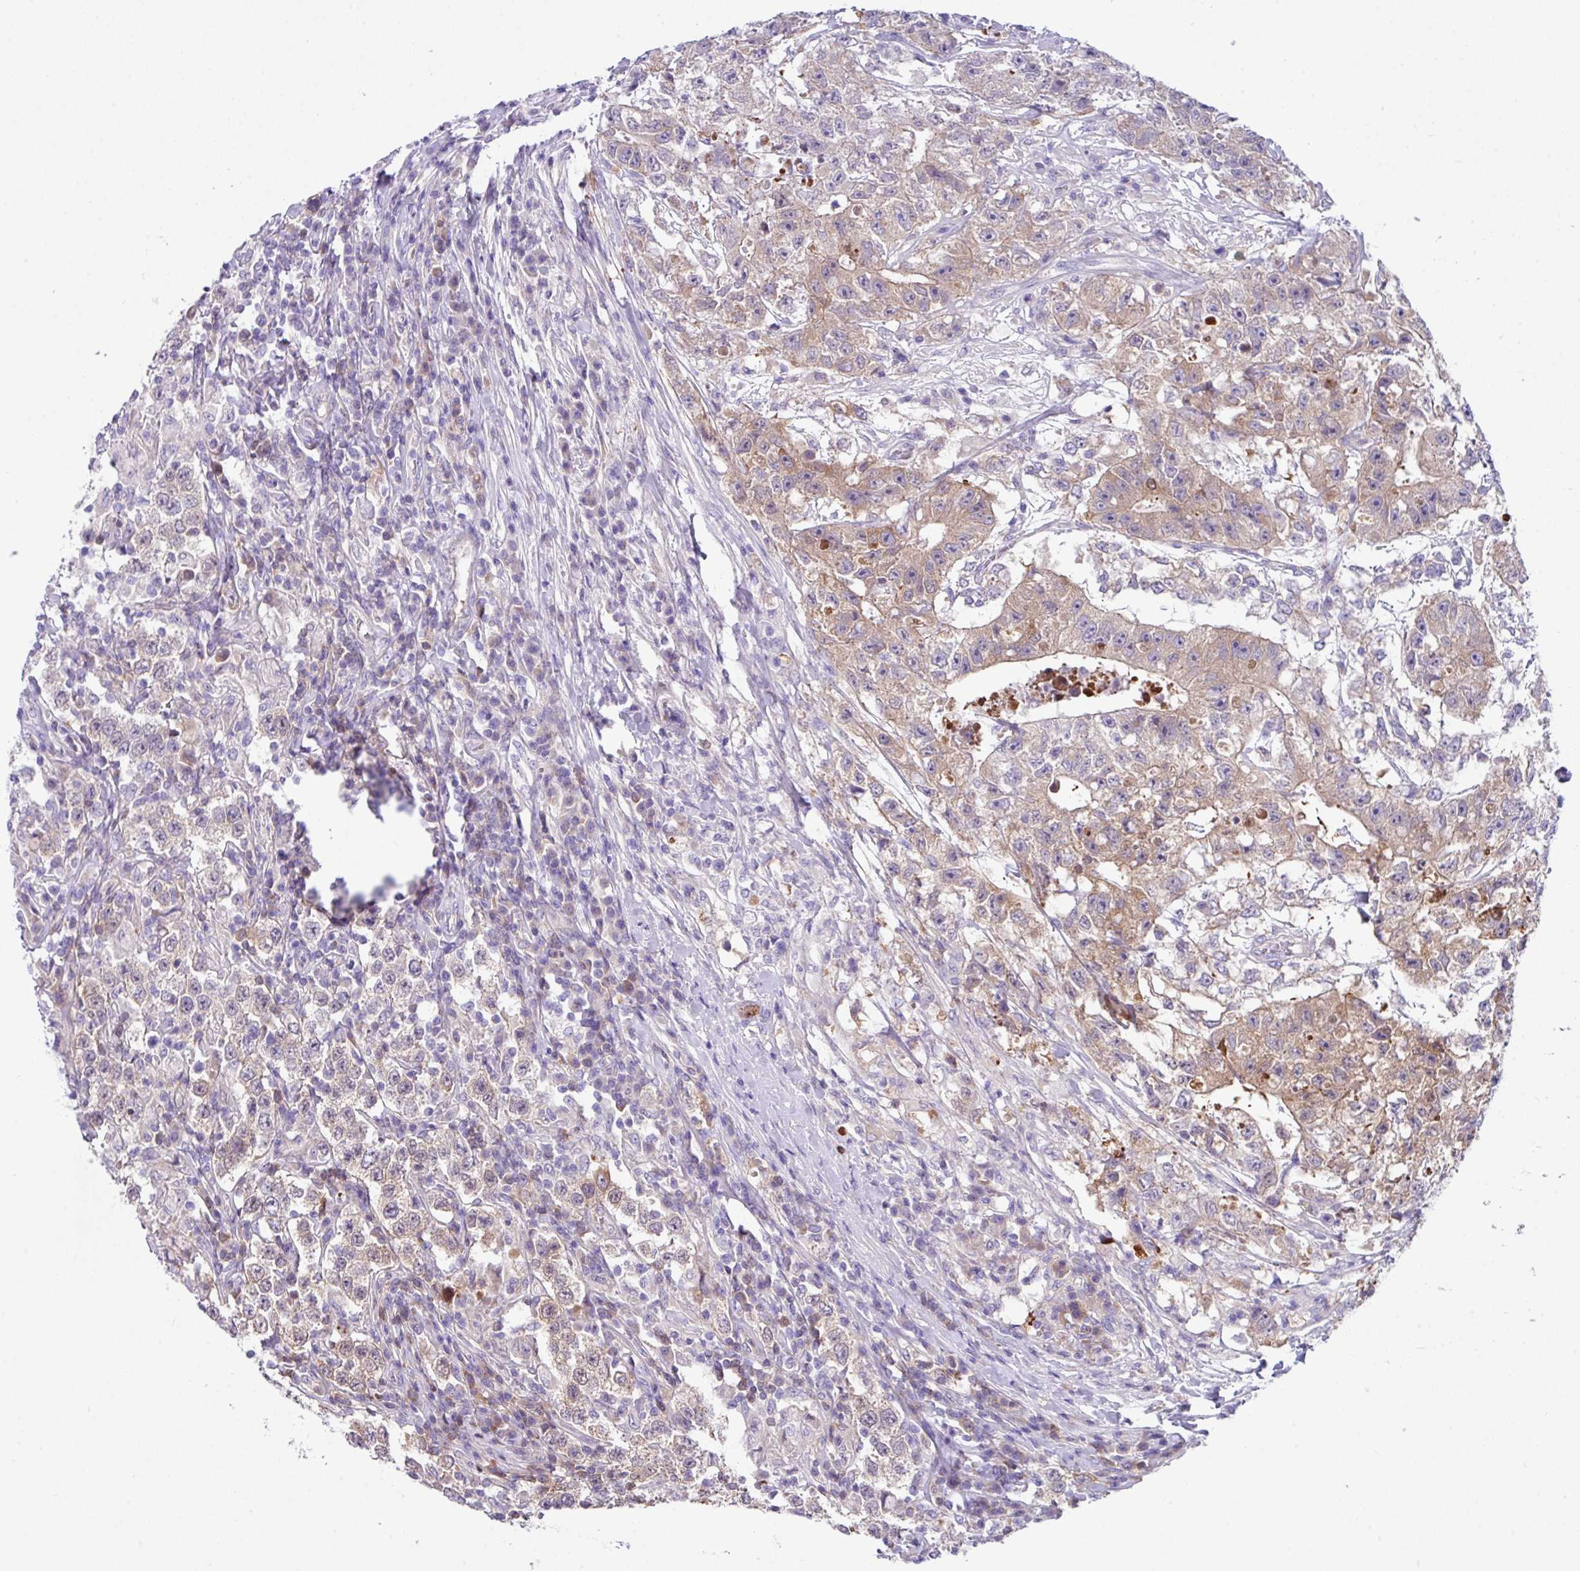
{"staining": {"intensity": "moderate", "quantity": "<25%", "location": "cytoplasmic/membranous"}, "tissue": "testis cancer", "cell_type": "Tumor cells", "image_type": "cancer", "snomed": [{"axis": "morphology", "description": "Seminoma, NOS"}, {"axis": "morphology", "description": "Carcinoma, Embryonal, NOS"}, {"axis": "topography", "description": "Testis"}], "caption": "Immunohistochemistry of testis embryonal carcinoma demonstrates low levels of moderate cytoplasmic/membranous staining in approximately <25% of tumor cells.", "gene": "DNAL1", "patient": {"sex": "male", "age": 41}}